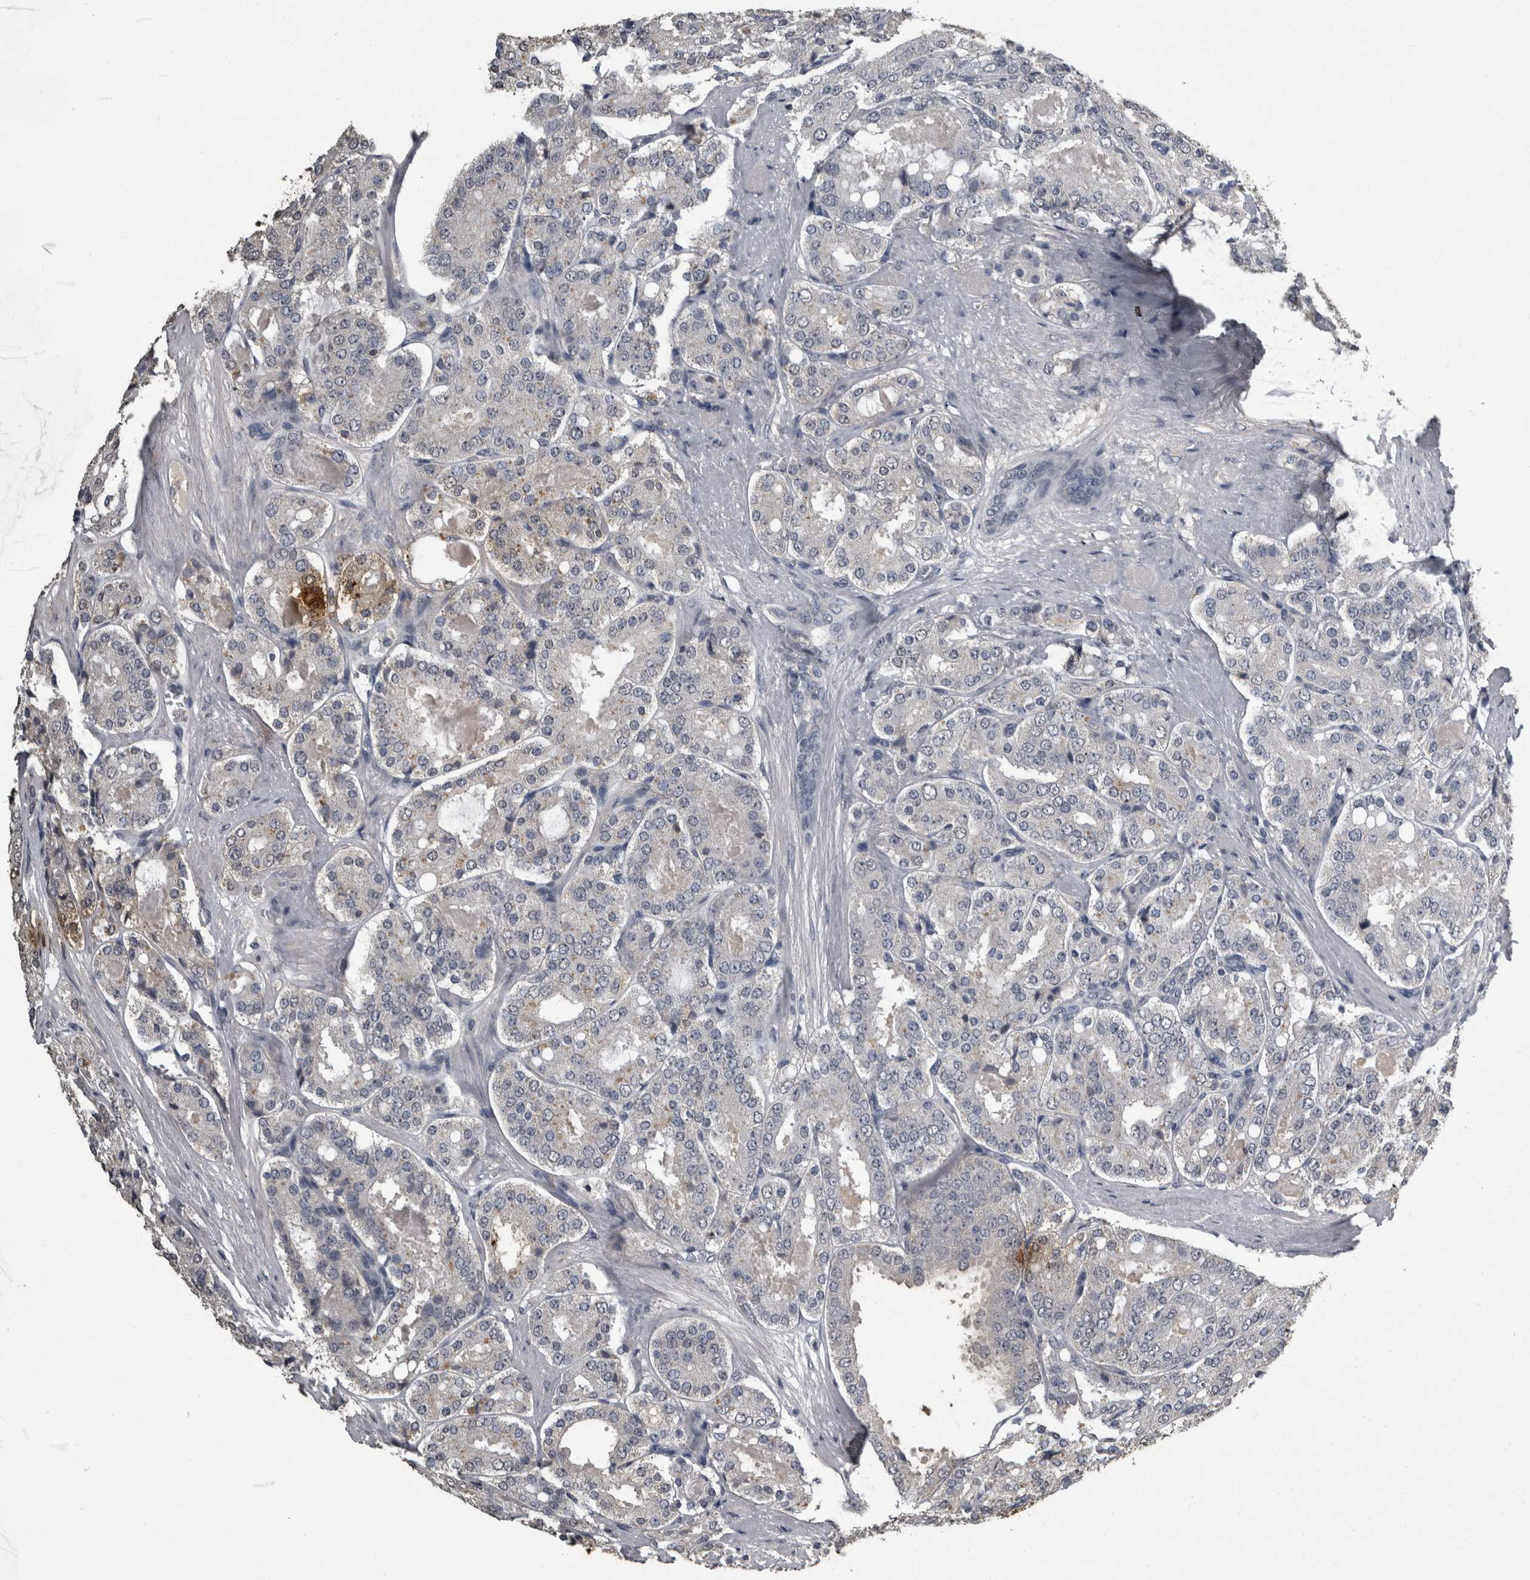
{"staining": {"intensity": "negative", "quantity": "none", "location": "none"}, "tissue": "prostate cancer", "cell_type": "Tumor cells", "image_type": "cancer", "snomed": [{"axis": "morphology", "description": "Adenocarcinoma, High grade"}, {"axis": "topography", "description": "Prostate"}], "caption": "Prostate cancer (high-grade adenocarcinoma) was stained to show a protein in brown. There is no significant positivity in tumor cells.", "gene": "PIK3AP1", "patient": {"sex": "male", "age": 65}}